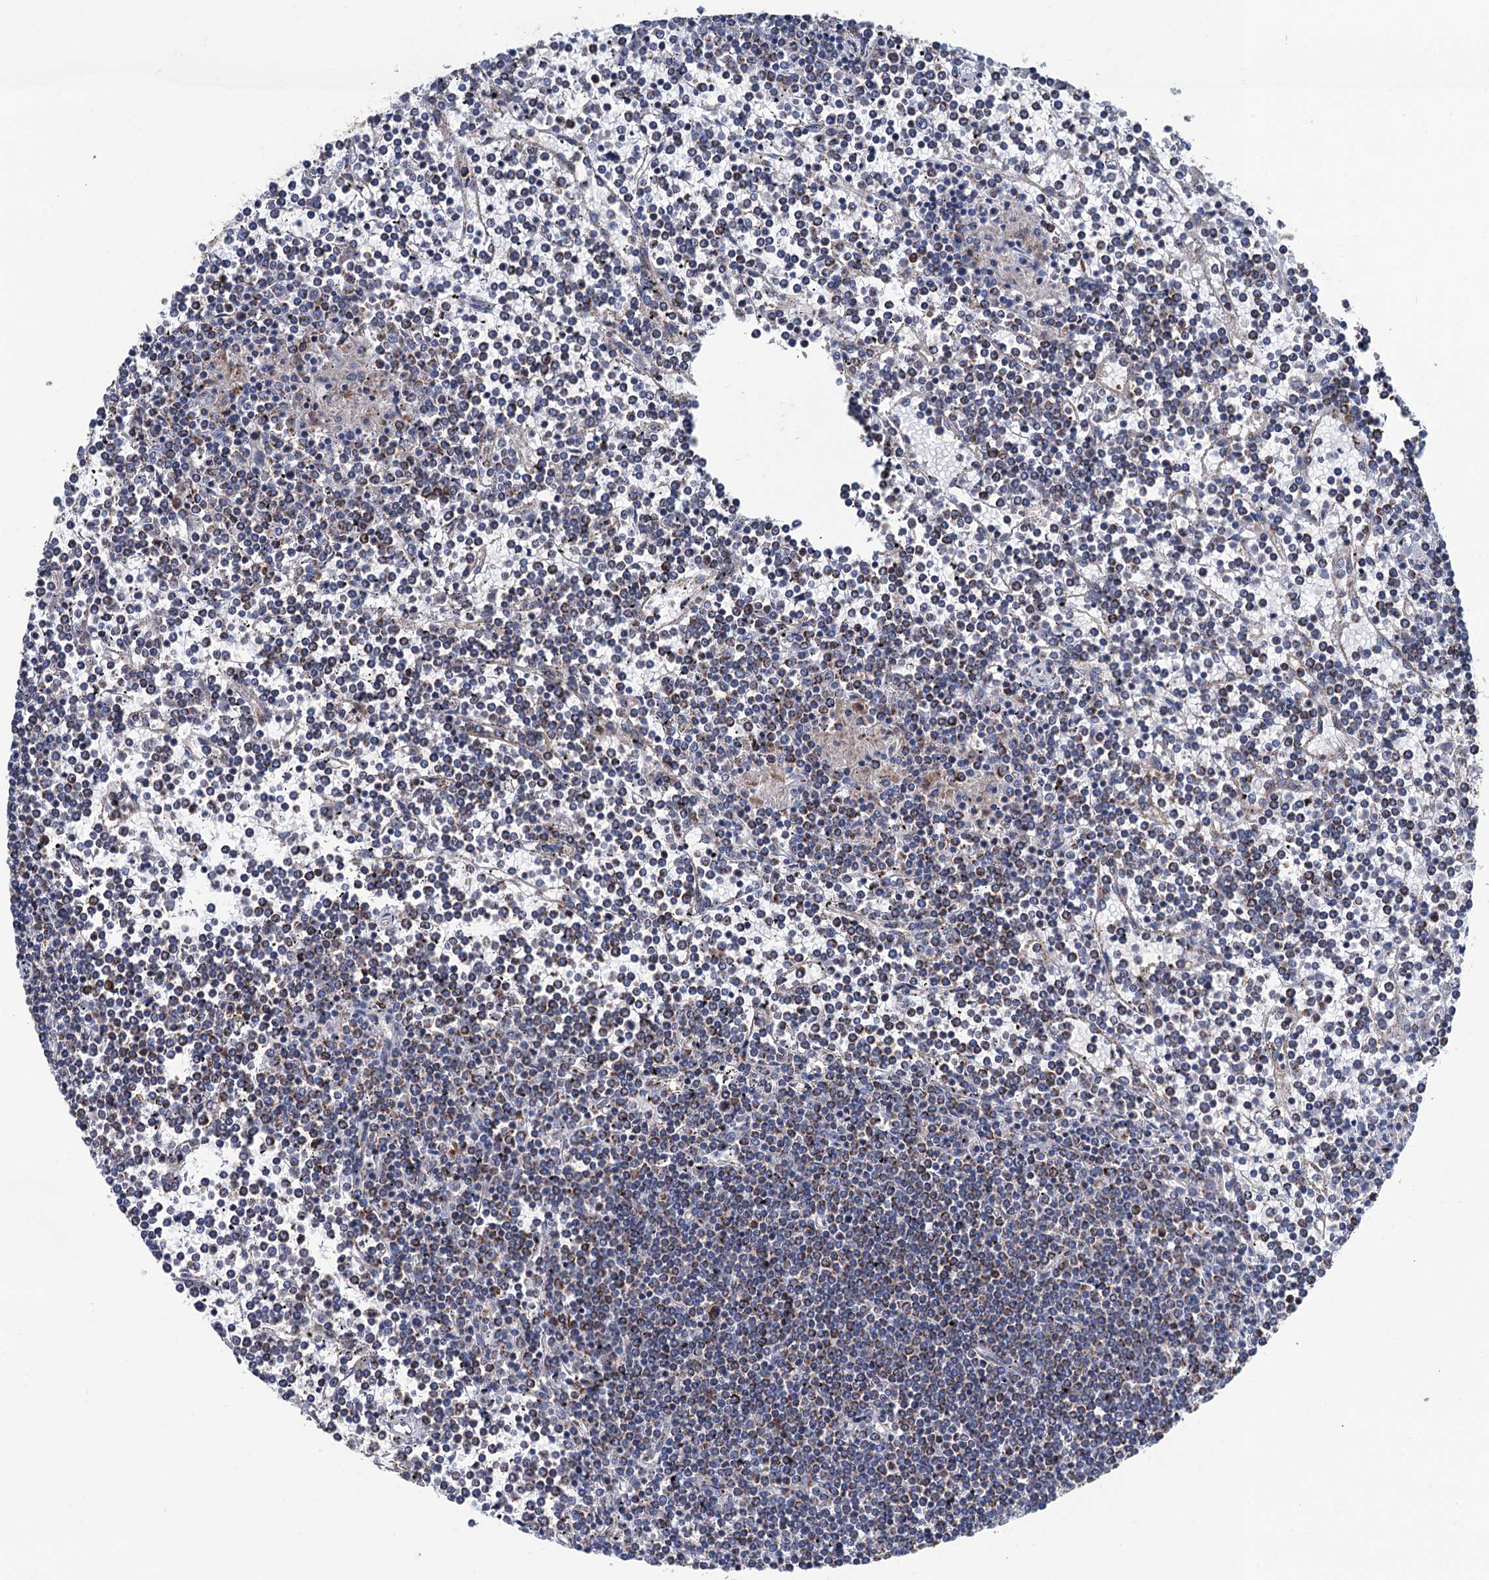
{"staining": {"intensity": "moderate", "quantity": "<25%", "location": "cytoplasmic/membranous"}, "tissue": "lymphoma", "cell_type": "Tumor cells", "image_type": "cancer", "snomed": [{"axis": "morphology", "description": "Malignant lymphoma, non-Hodgkin's type, Low grade"}, {"axis": "topography", "description": "Spleen"}], "caption": "Immunohistochemistry (IHC) histopathology image of malignant lymphoma, non-Hodgkin's type (low-grade) stained for a protein (brown), which exhibits low levels of moderate cytoplasmic/membranous positivity in approximately <25% of tumor cells.", "gene": "IVD", "patient": {"sex": "female", "age": 19}}